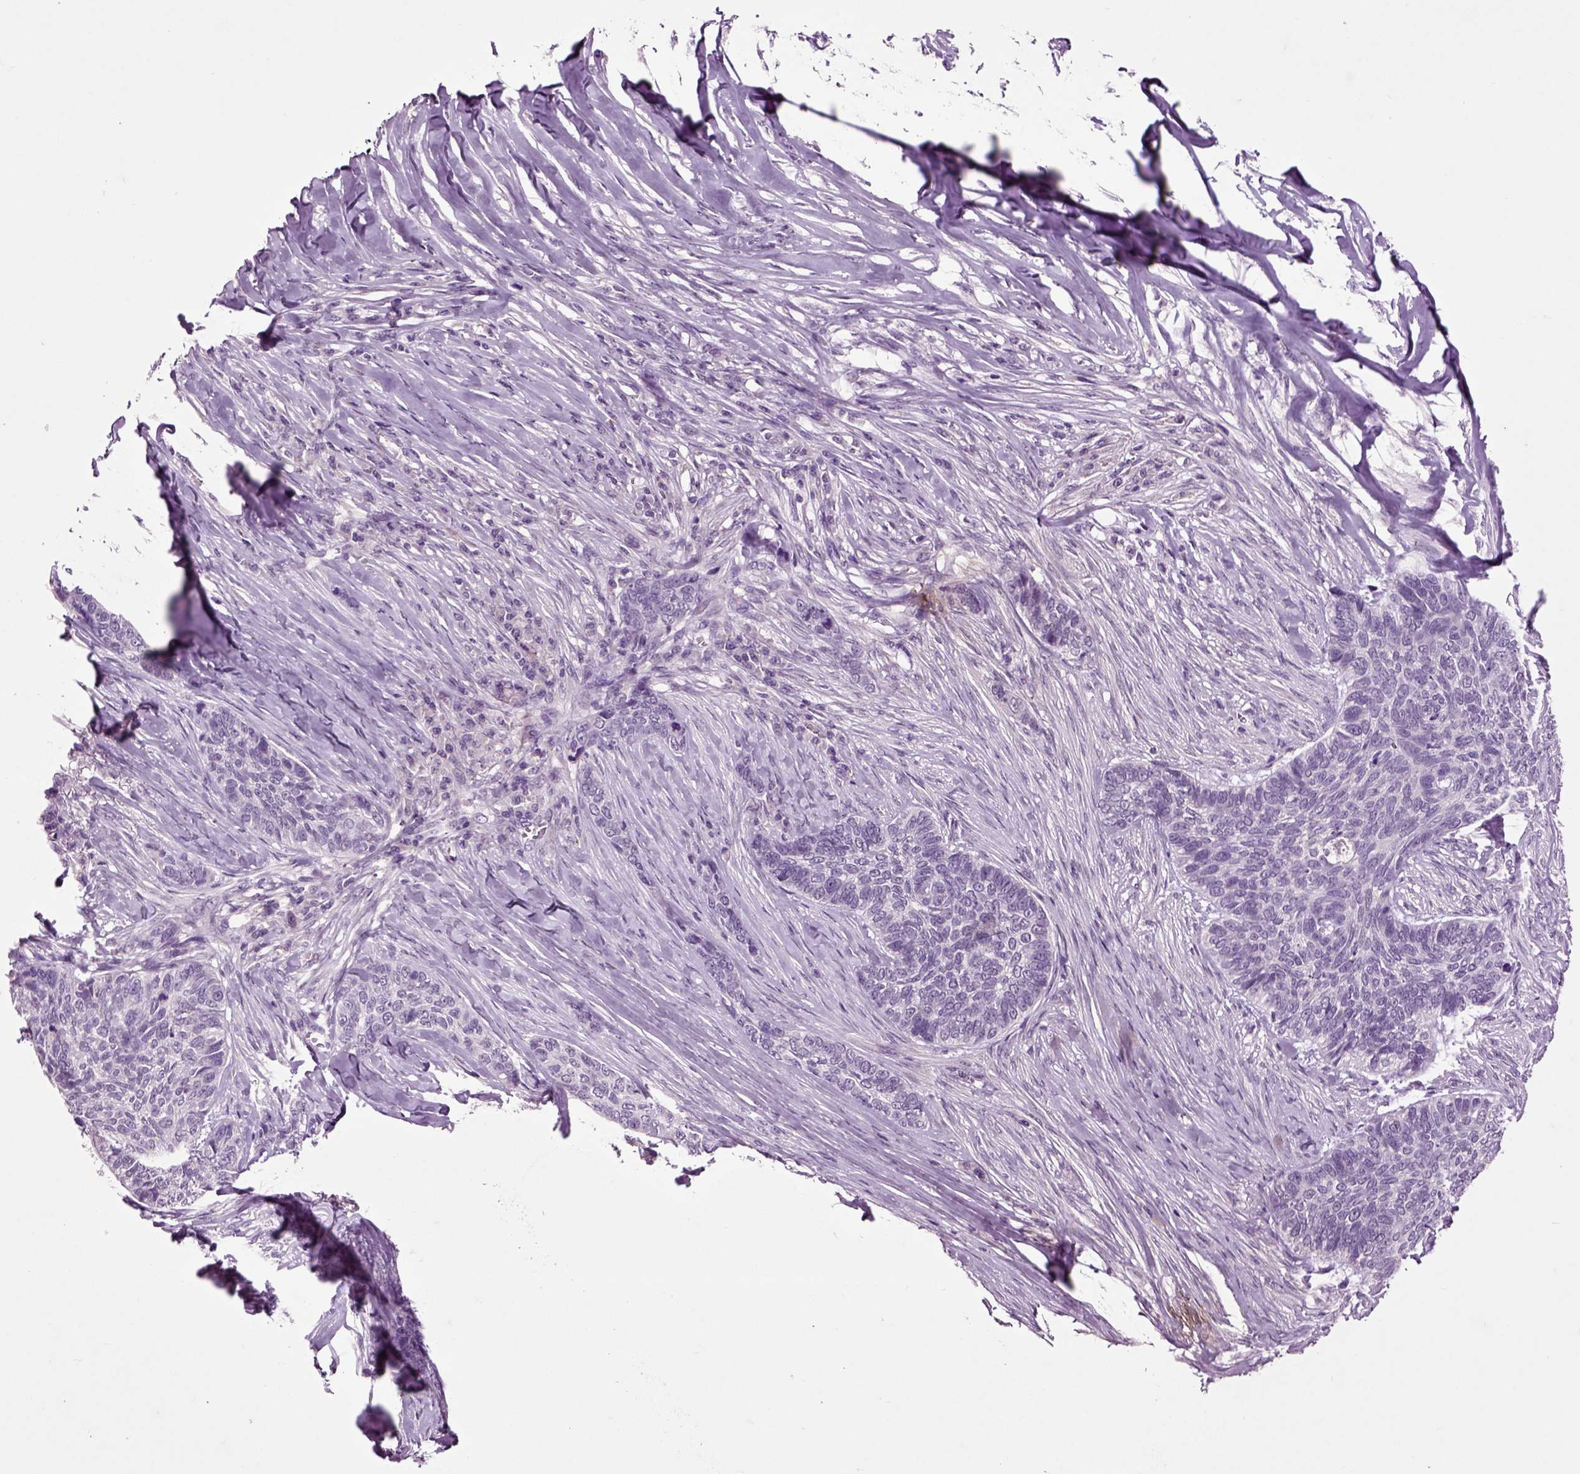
{"staining": {"intensity": "negative", "quantity": "none", "location": "none"}, "tissue": "skin cancer", "cell_type": "Tumor cells", "image_type": "cancer", "snomed": [{"axis": "morphology", "description": "Basal cell carcinoma"}, {"axis": "topography", "description": "Skin"}], "caption": "A photomicrograph of human basal cell carcinoma (skin) is negative for staining in tumor cells.", "gene": "CRHR1", "patient": {"sex": "female", "age": 69}}